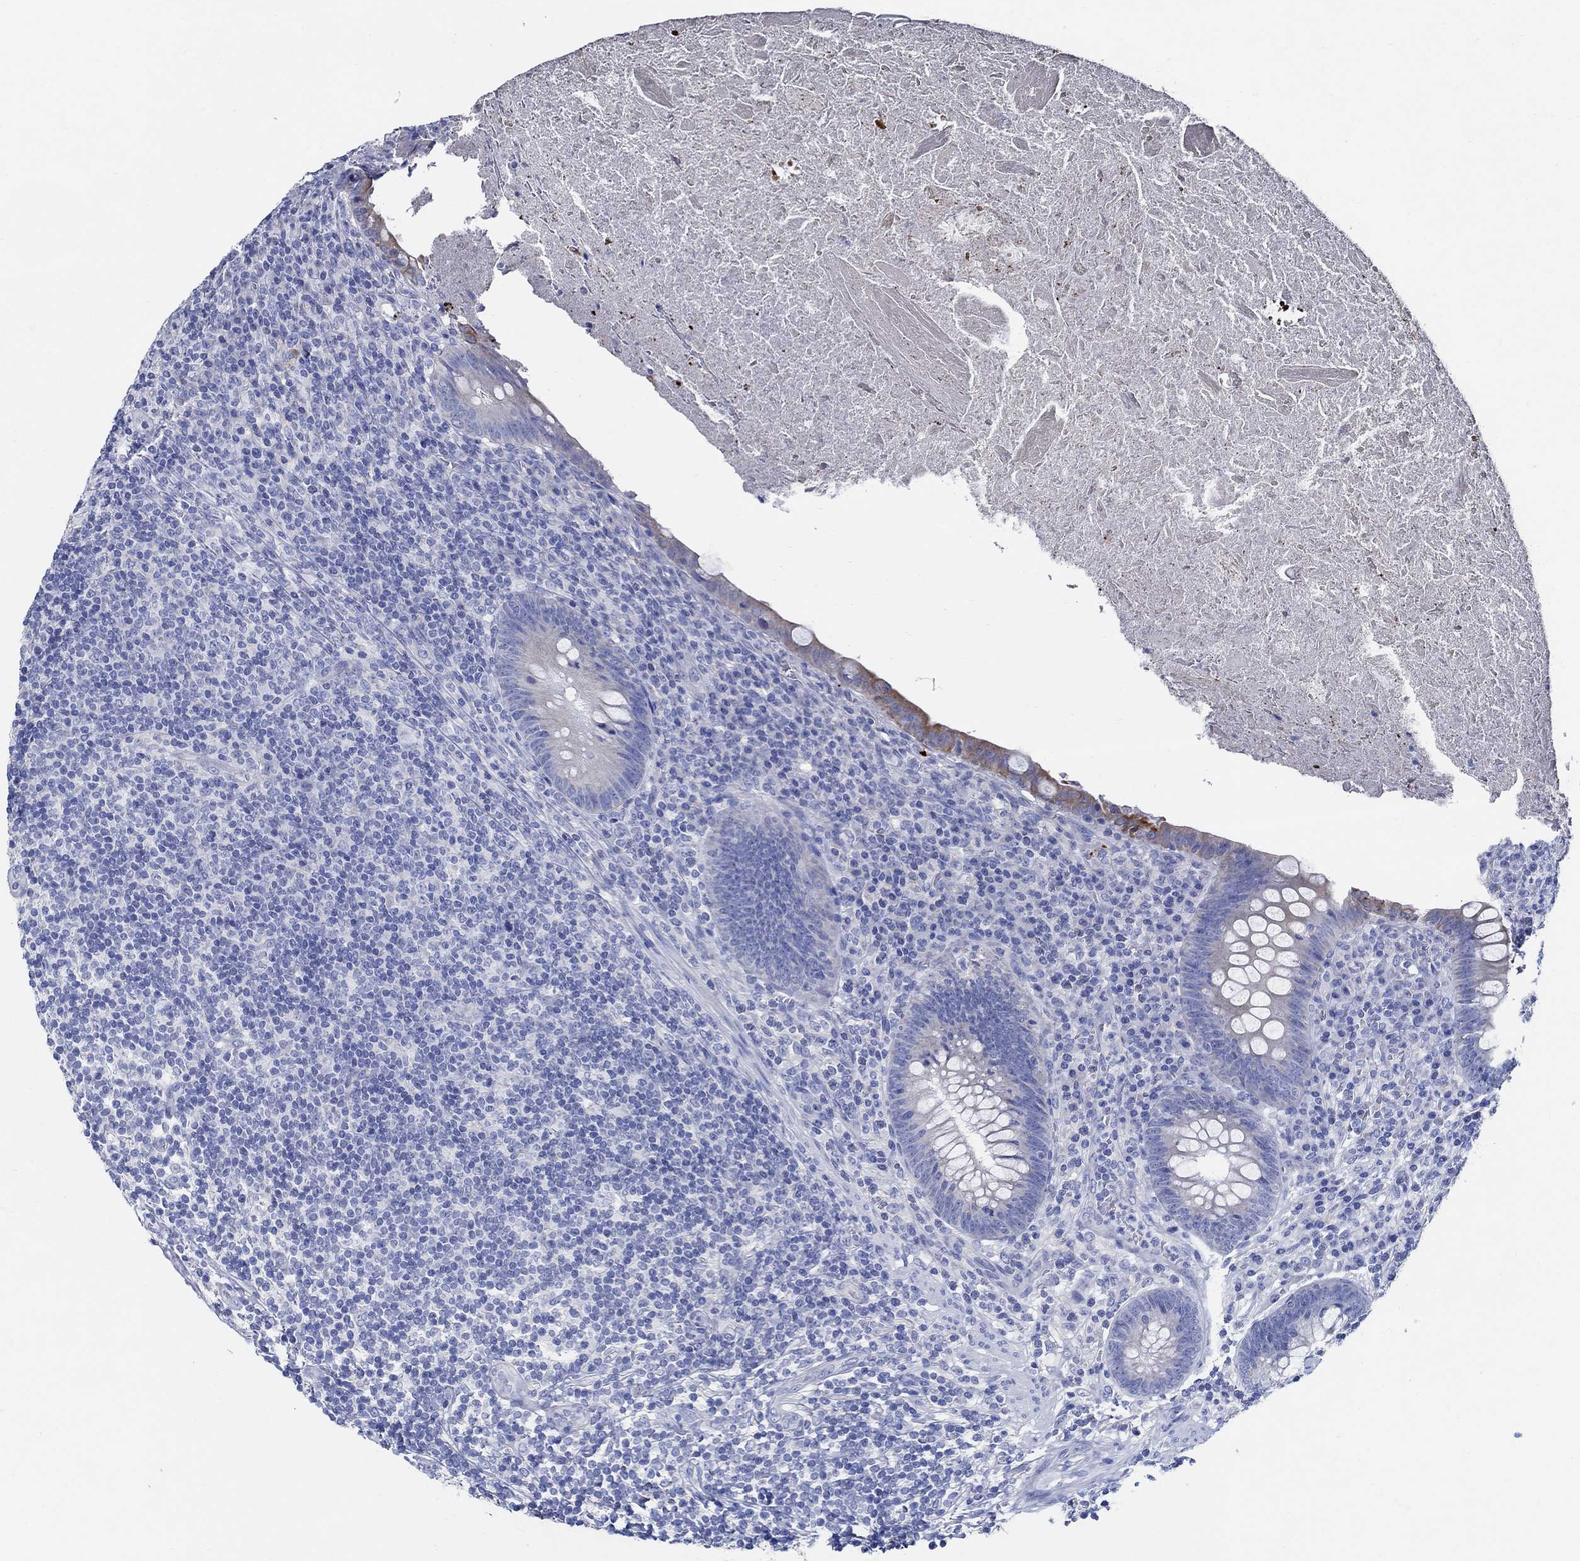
{"staining": {"intensity": "moderate", "quantity": "<25%", "location": "cytoplasmic/membranous"}, "tissue": "appendix", "cell_type": "Glandular cells", "image_type": "normal", "snomed": [{"axis": "morphology", "description": "Normal tissue, NOS"}, {"axis": "topography", "description": "Appendix"}], "caption": "Brown immunohistochemical staining in unremarkable human appendix reveals moderate cytoplasmic/membranous positivity in about <25% of glandular cells.", "gene": "SKOR1", "patient": {"sex": "male", "age": 47}}